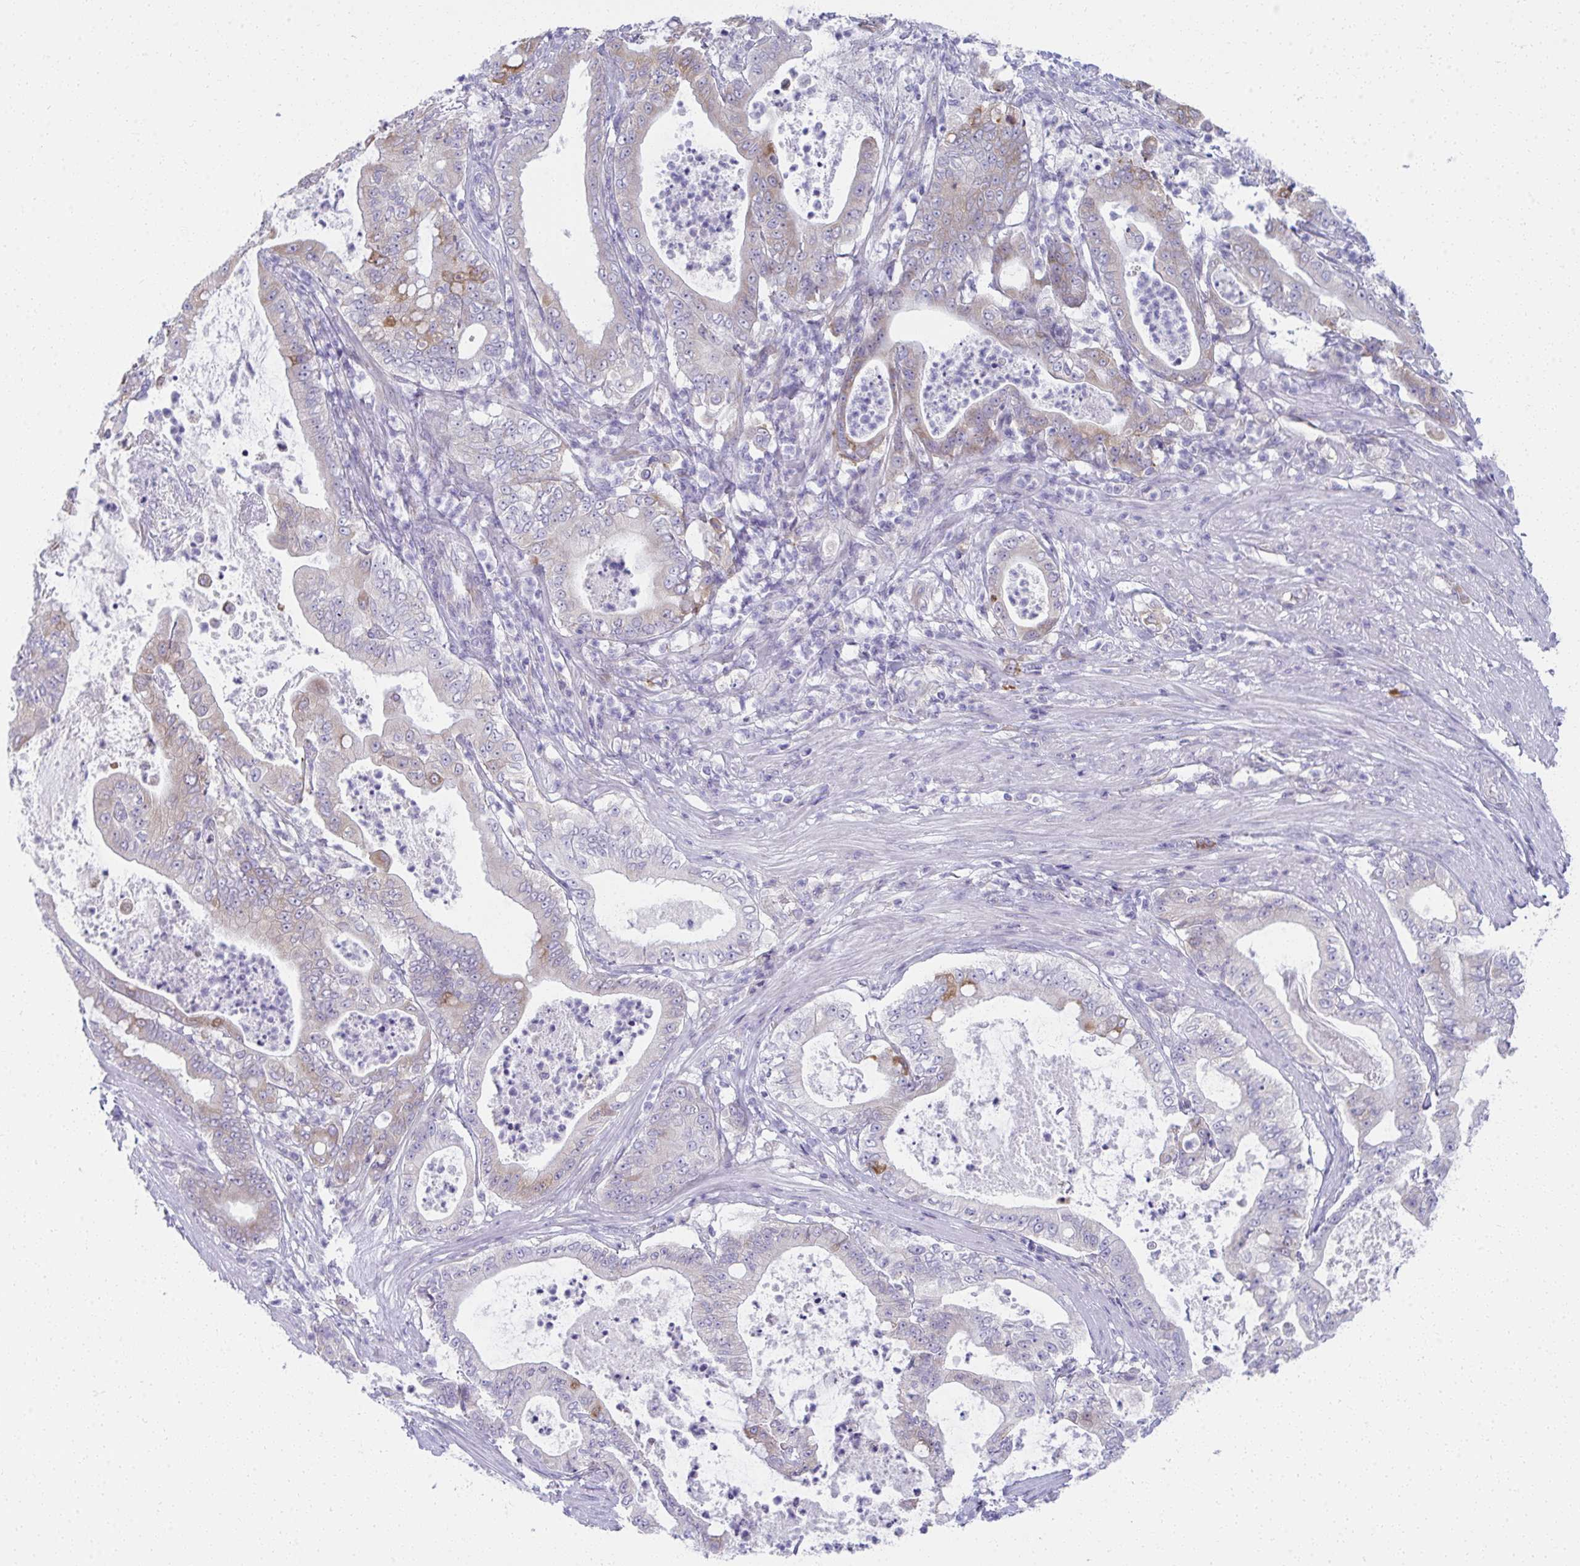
{"staining": {"intensity": "weak", "quantity": "<25%", "location": "cytoplasmic/membranous"}, "tissue": "pancreatic cancer", "cell_type": "Tumor cells", "image_type": "cancer", "snomed": [{"axis": "morphology", "description": "Adenocarcinoma, NOS"}, {"axis": "topography", "description": "Pancreas"}], "caption": "A photomicrograph of pancreatic cancer stained for a protein shows no brown staining in tumor cells.", "gene": "FASLG", "patient": {"sex": "male", "age": 71}}